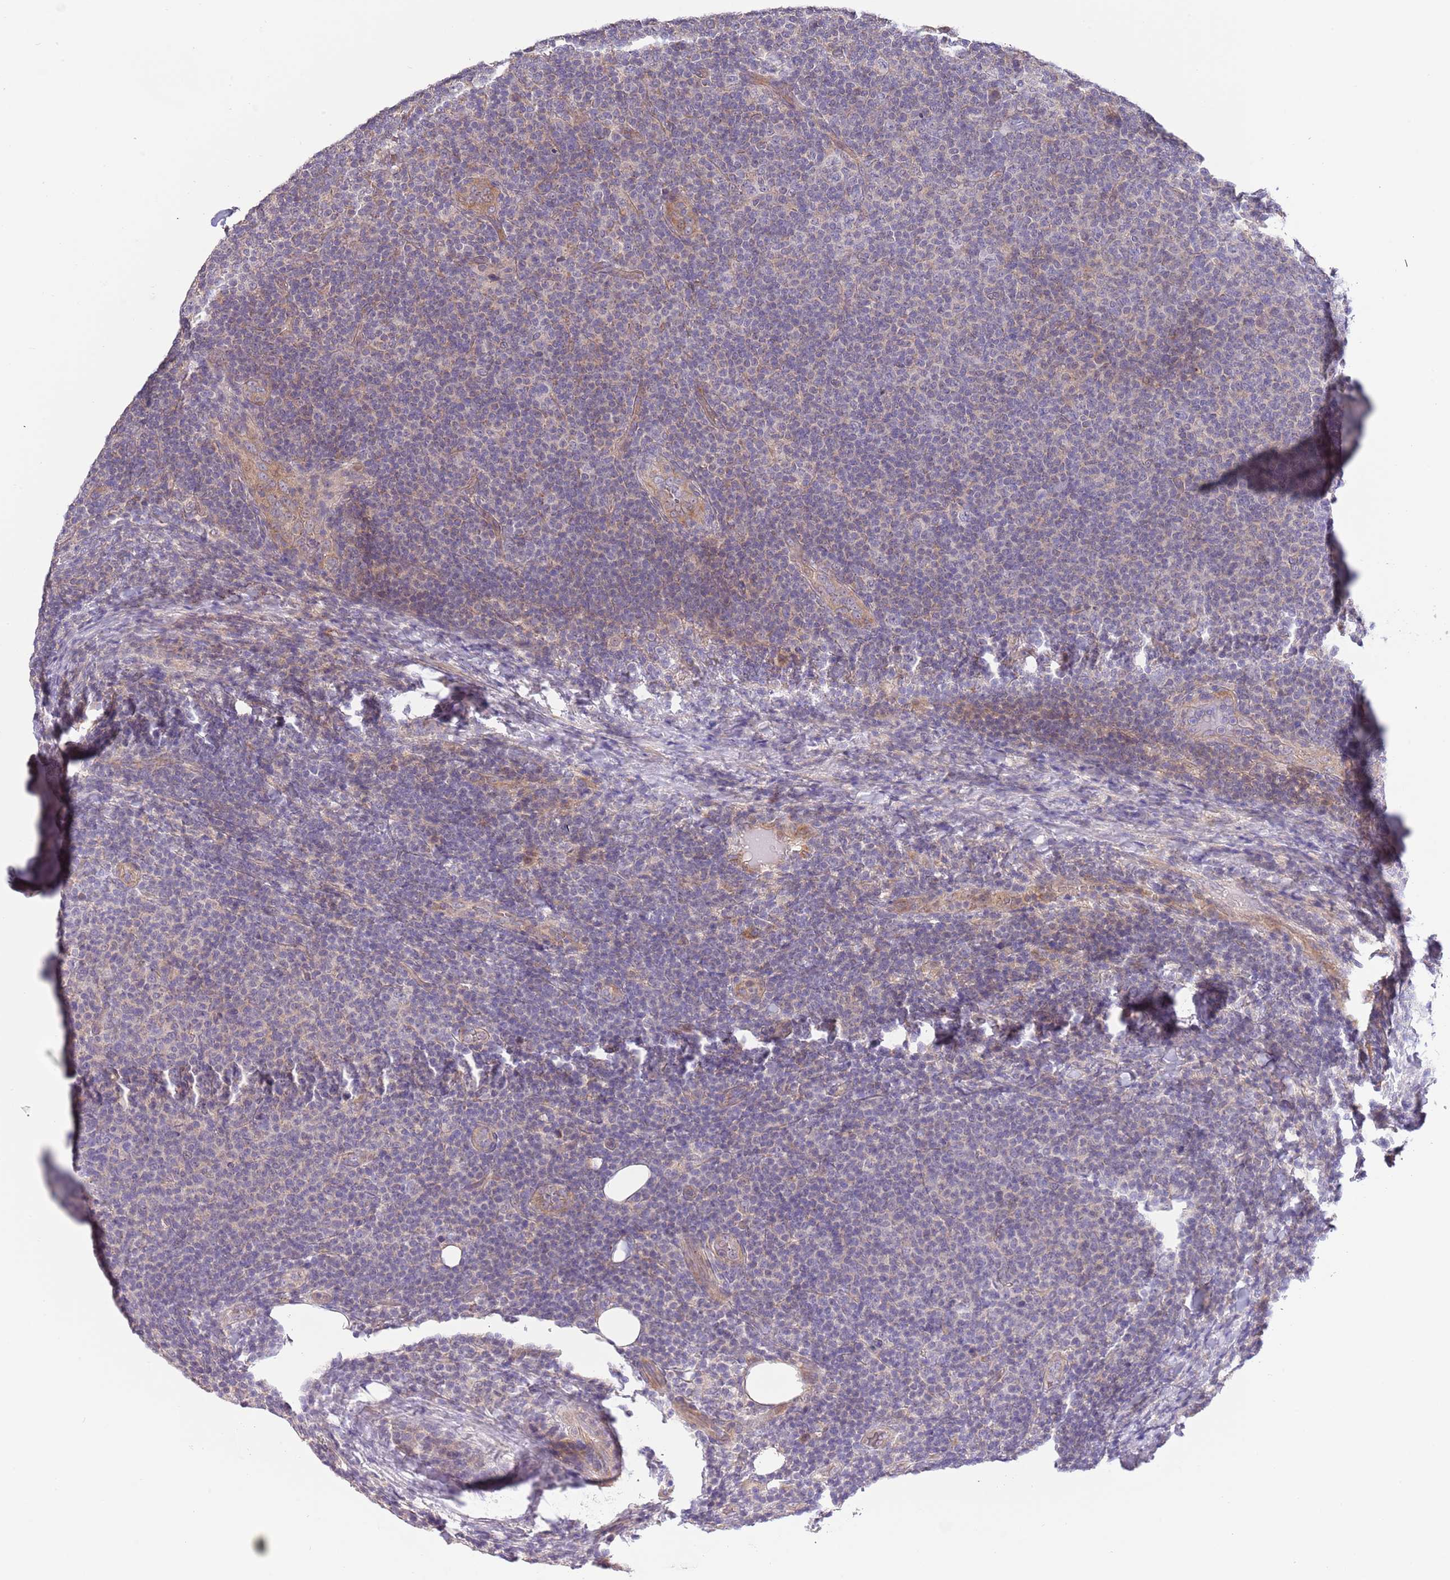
{"staining": {"intensity": "negative", "quantity": "none", "location": "none"}, "tissue": "lymphoma", "cell_type": "Tumor cells", "image_type": "cancer", "snomed": [{"axis": "morphology", "description": "Malignant lymphoma, non-Hodgkin's type, Low grade"}, {"axis": "topography", "description": "Lymph node"}], "caption": "Histopathology image shows no significant protein positivity in tumor cells of low-grade malignant lymphoma, non-Hodgkin's type.", "gene": "LIPJ", "patient": {"sex": "male", "age": 66}}